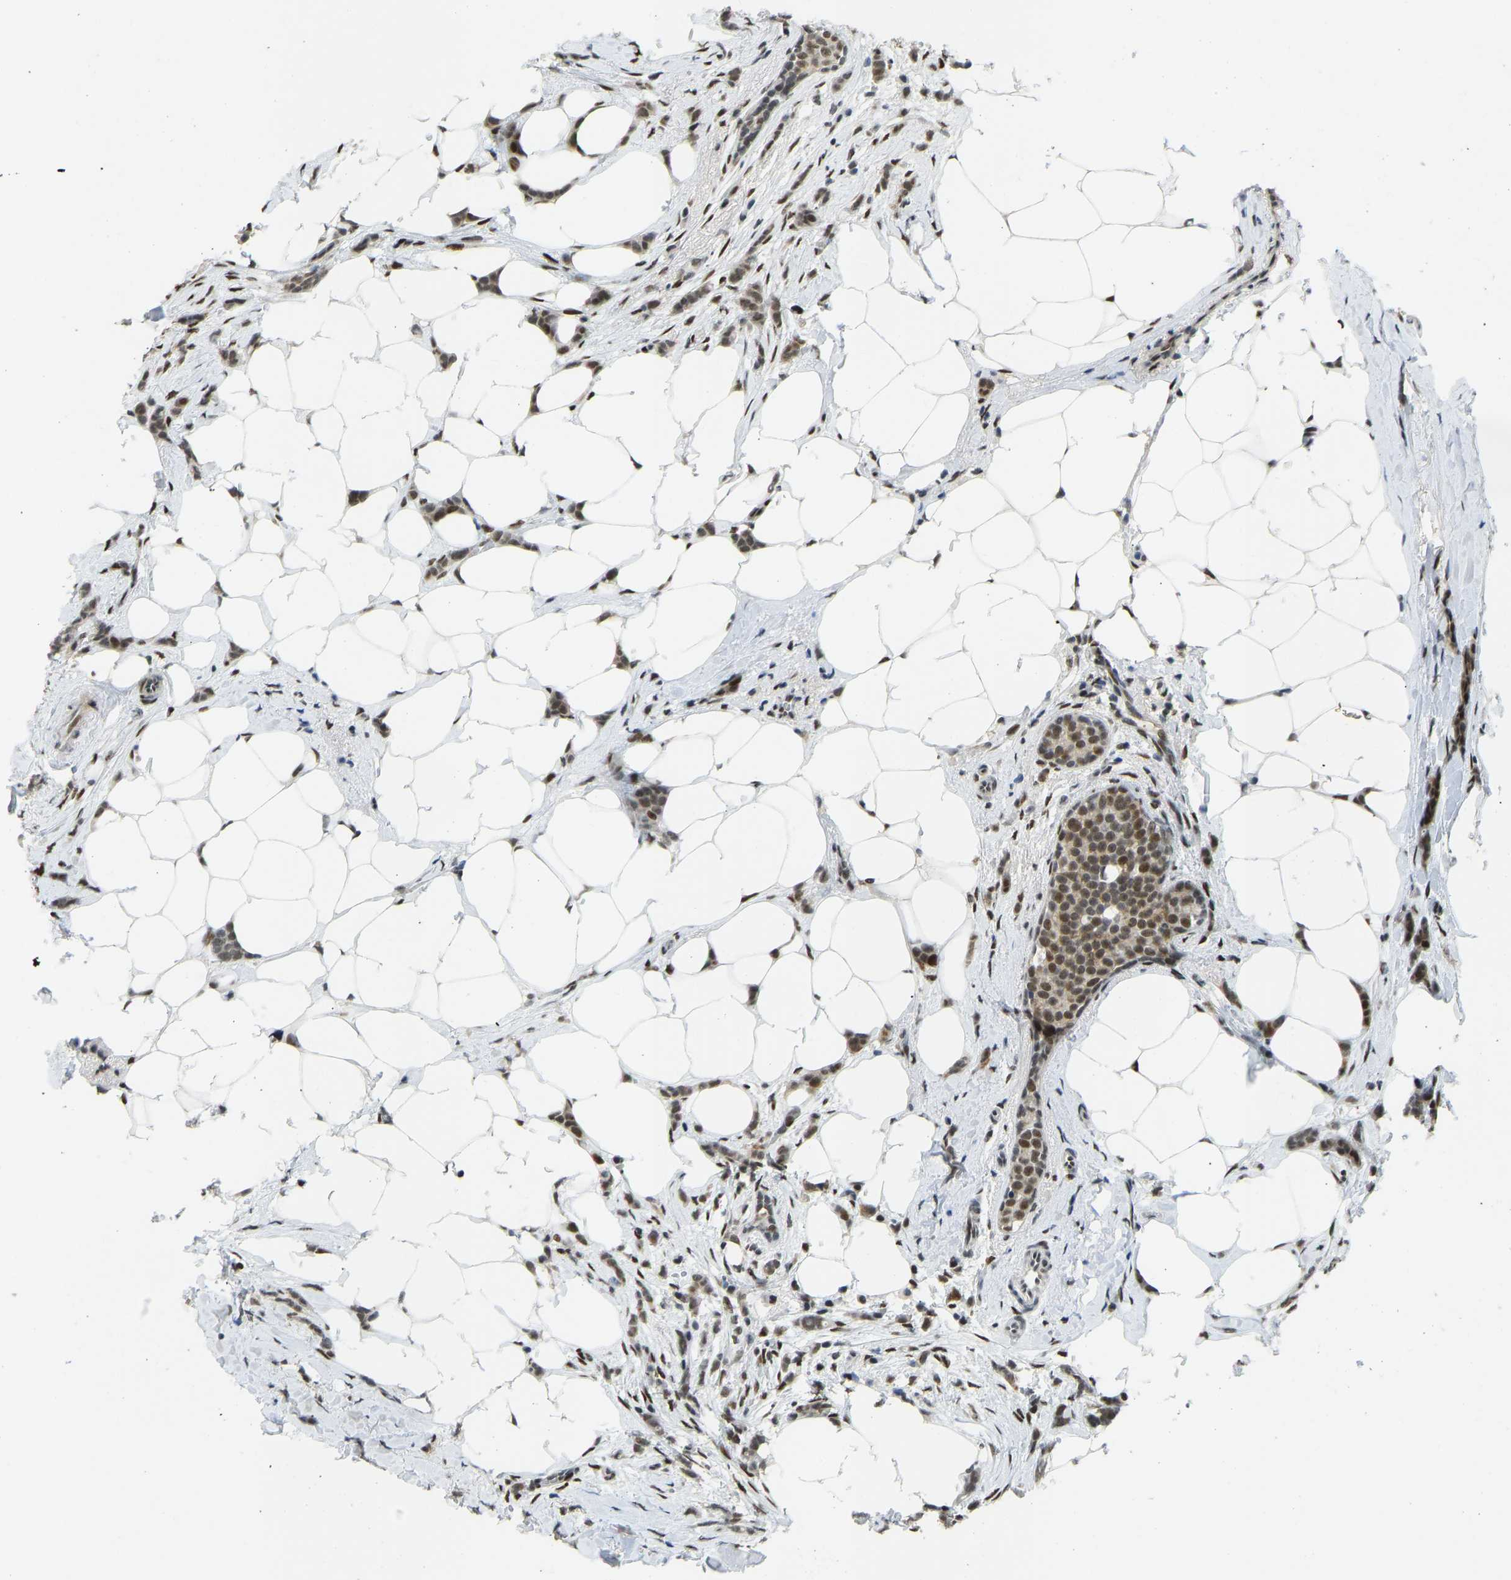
{"staining": {"intensity": "moderate", "quantity": ">75%", "location": "cytoplasmic/membranous,nuclear"}, "tissue": "breast cancer", "cell_type": "Tumor cells", "image_type": "cancer", "snomed": [{"axis": "morphology", "description": "Lobular carcinoma, in situ"}, {"axis": "morphology", "description": "Lobular carcinoma"}, {"axis": "topography", "description": "Breast"}], "caption": "Protein staining by immunohistochemistry (IHC) exhibits moderate cytoplasmic/membranous and nuclear positivity in approximately >75% of tumor cells in lobular carcinoma (breast). (DAB (3,3'-diaminobenzidine) IHC with brightfield microscopy, high magnification).", "gene": "FOXK1", "patient": {"sex": "female", "age": 41}}